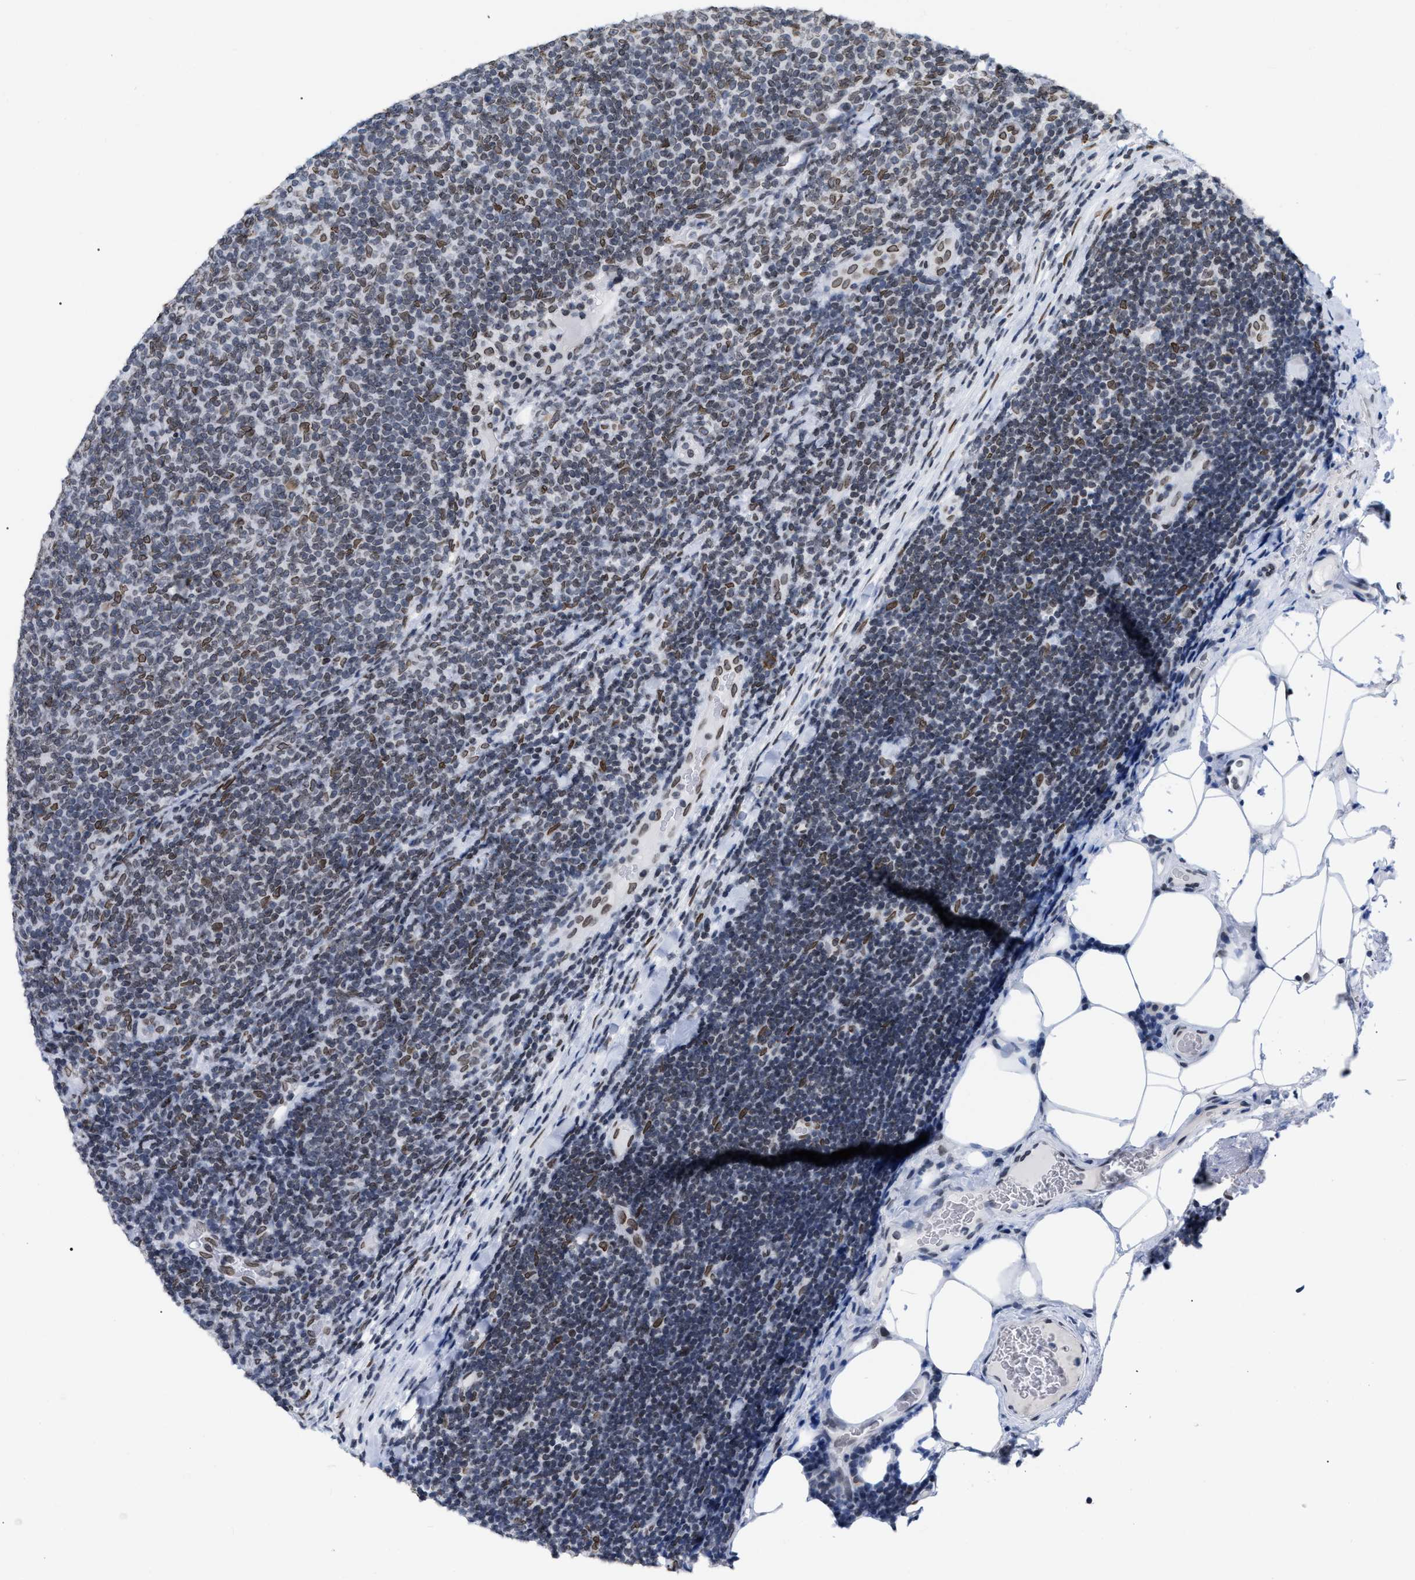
{"staining": {"intensity": "moderate", "quantity": "<25%", "location": "nuclear"}, "tissue": "lymphoma", "cell_type": "Tumor cells", "image_type": "cancer", "snomed": [{"axis": "morphology", "description": "Malignant lymphoma, non-Hodgkin's type, Low grade"}, {"axis": "topography", "description": "Lymph node"}], "caption": "This is a histology image of immunohistochemistry staining of lymphoma, which shows moderate expression in the nuclear of tumor cells.", "gene": "TPR", "patient": {"sex": "male", "age": 66}}